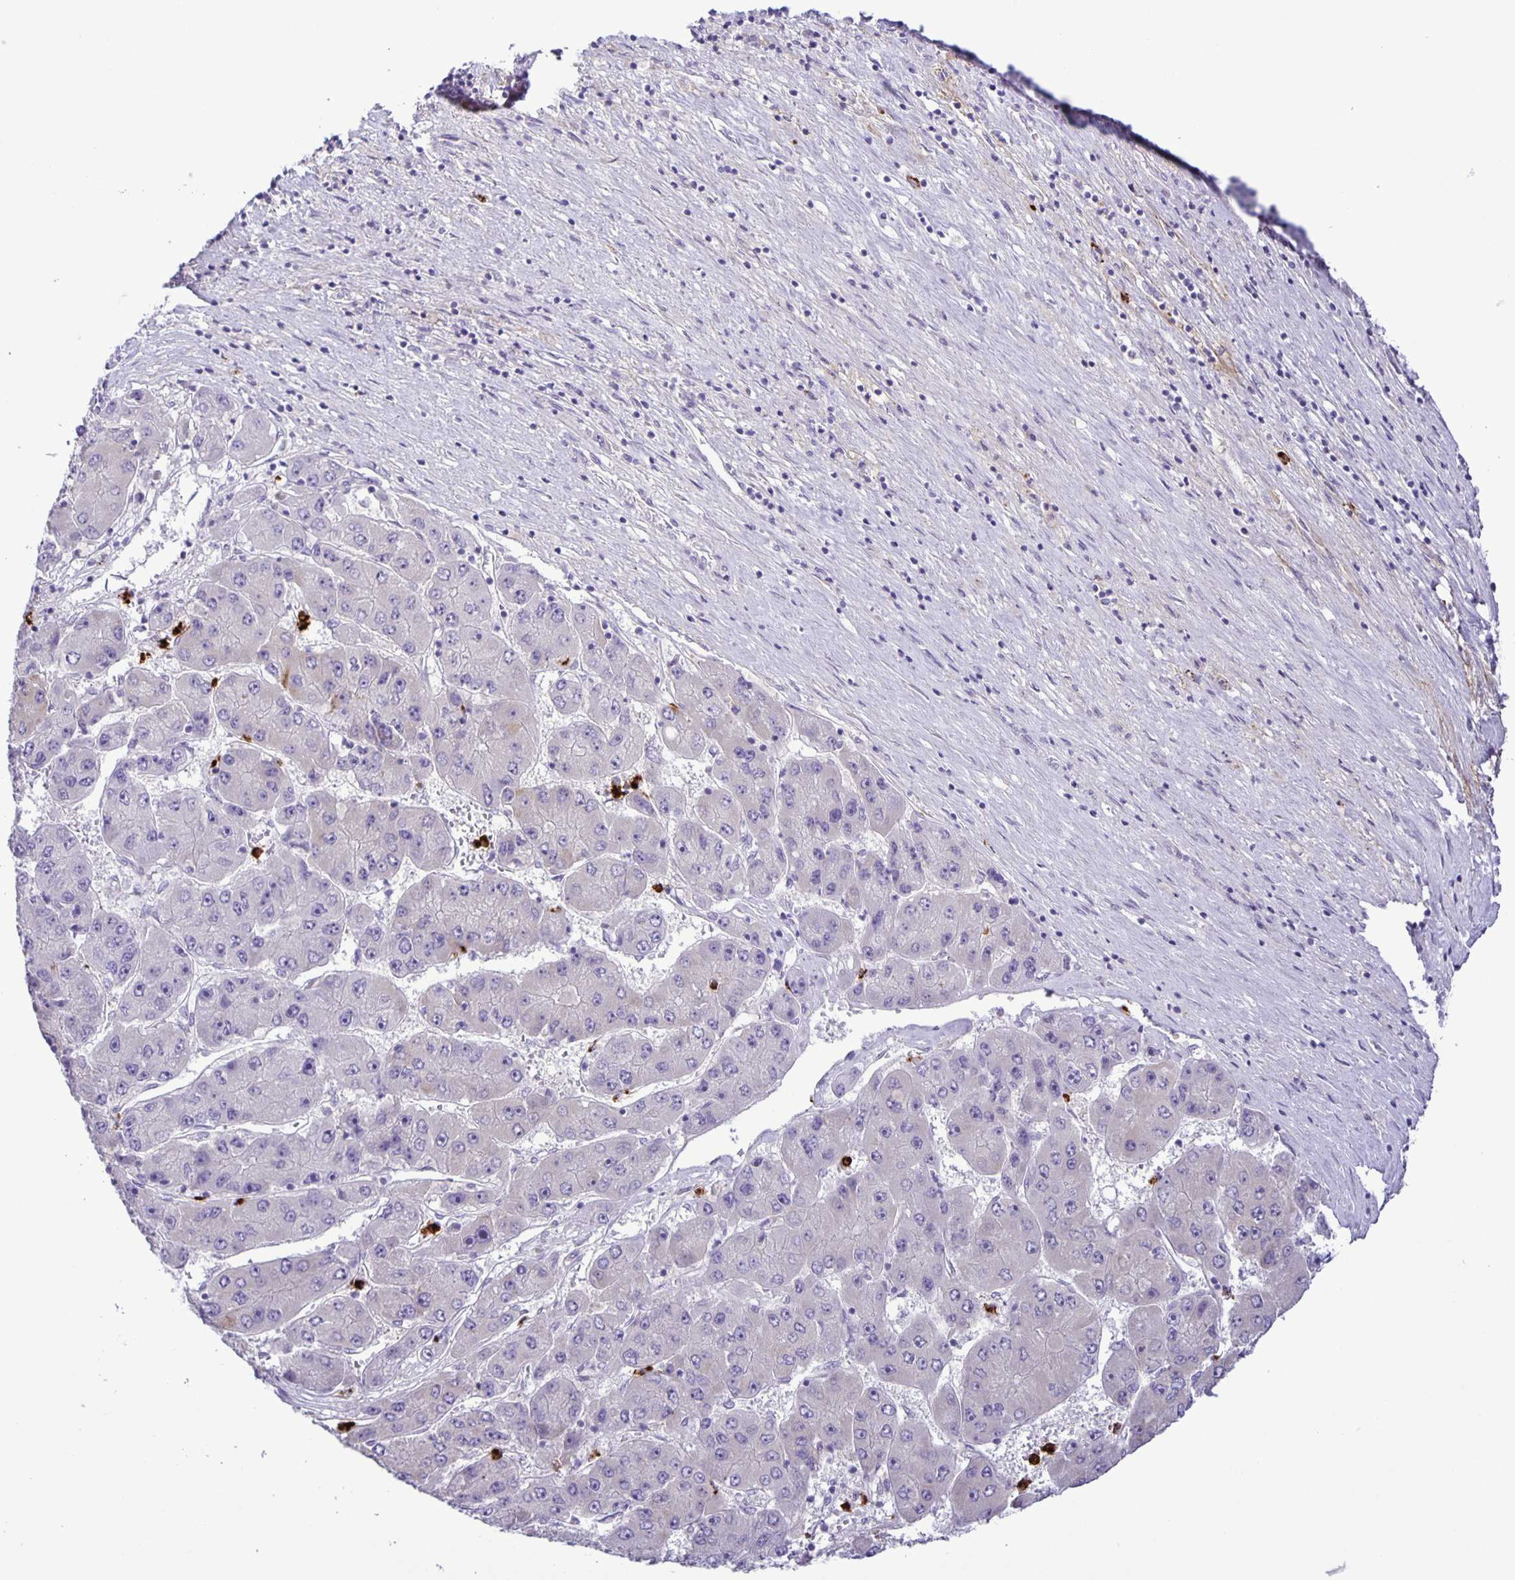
{"staining": {"intensity": "negative", "quantity": "none", "location": "none"}, "tissue": "liver cancer", "cell_type": "Tumor cells", "image_type": "cancer", "snomed": [{"axis": "morphology", "description": "Carcinoma, Hepatocellular, NOS"}, {"axis": "topography", "description": "Liver"}], "caption": "An immunohistochemistry (IHC) histopathology image of liver cancer (hepatocellular carcinoma) is shown. There is no staining in tumor cells of liver cancer (hepatocellular carcinoma). Nuclei are stained in blue.", "gene": "ADCK1", "patient": {"sex": "female", "age": 61}}